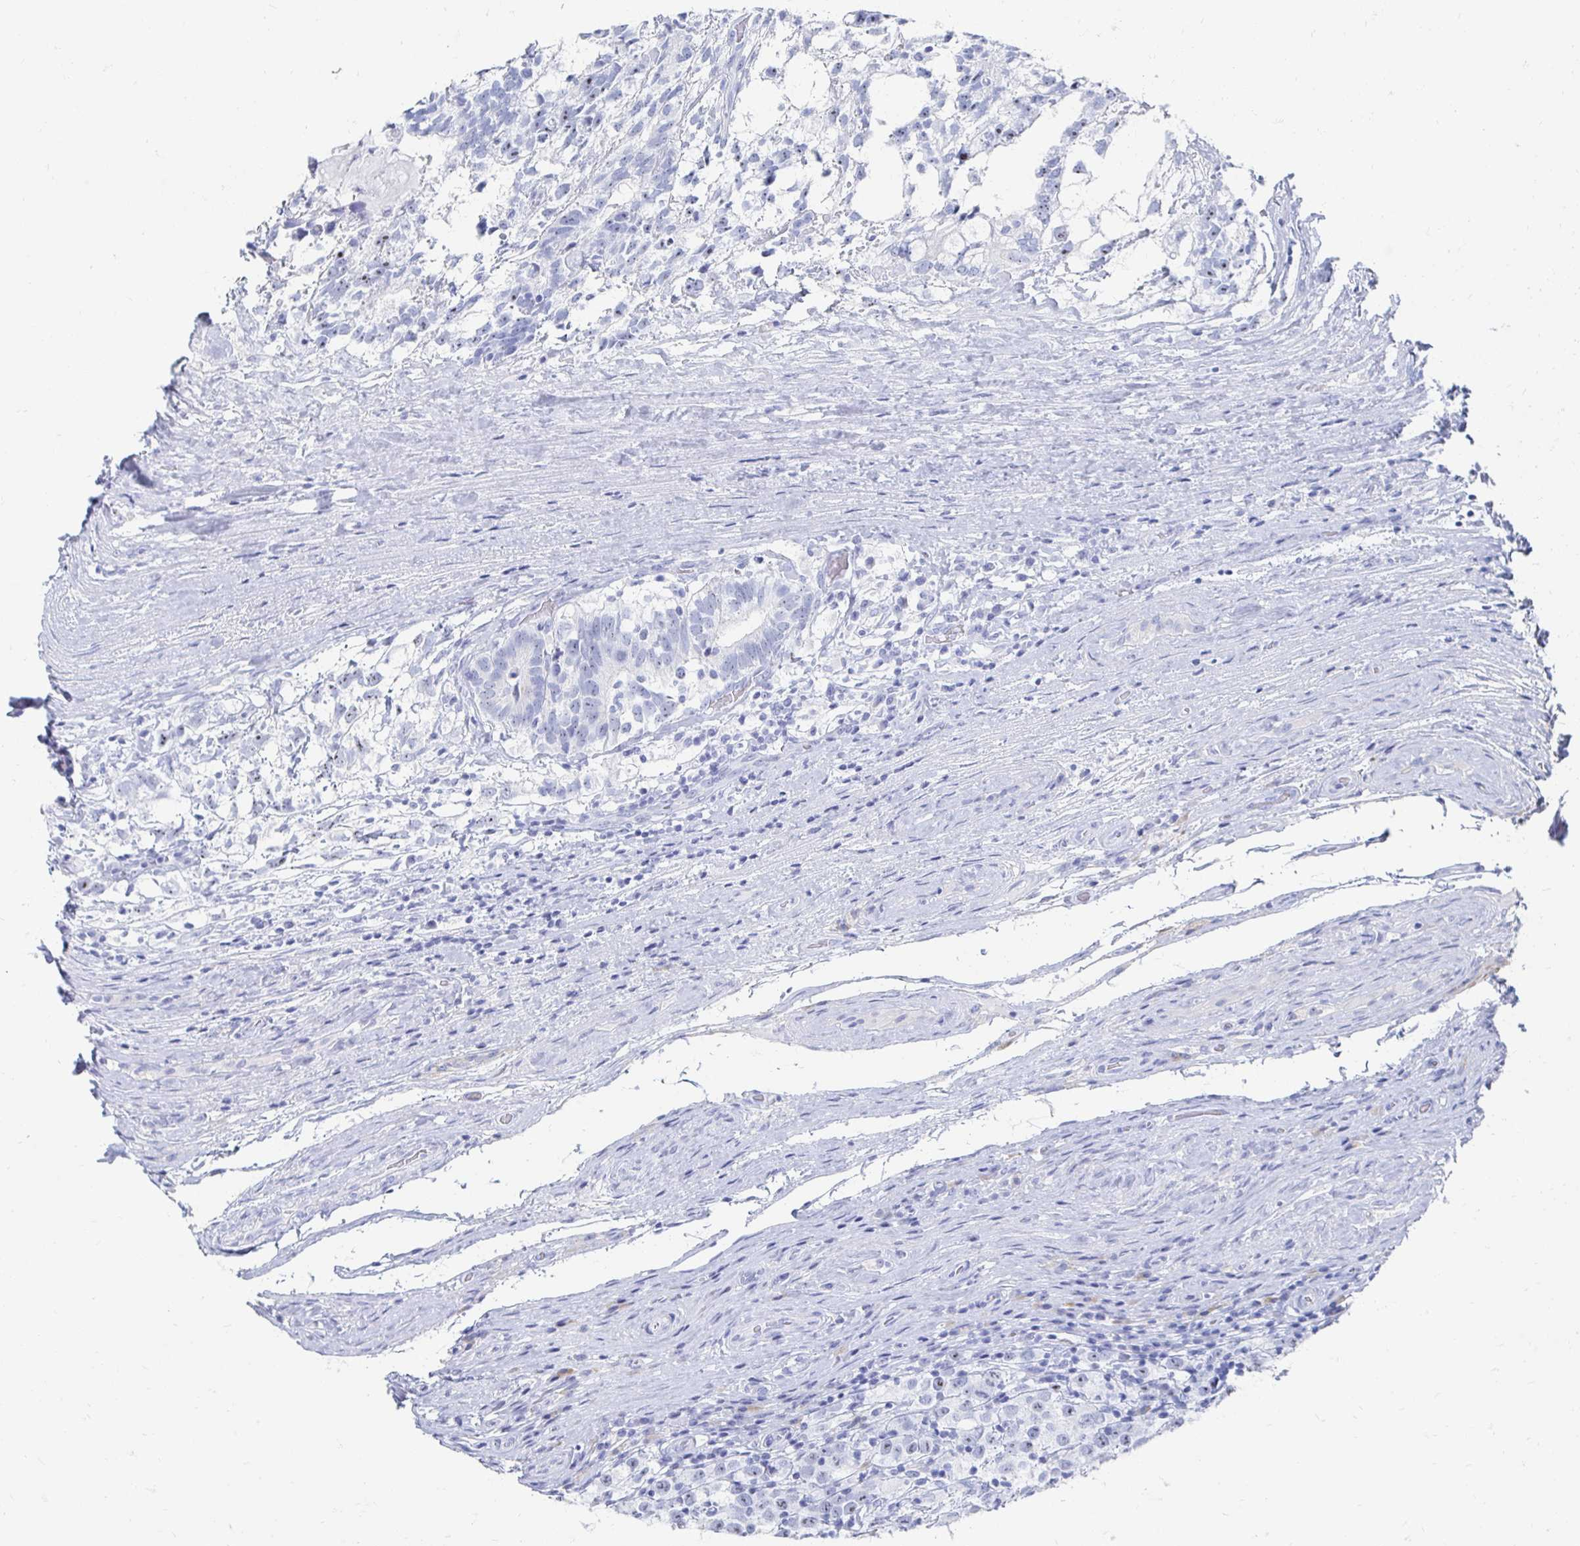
{"staining": {"intensity": "negative", "quantity": "none", "location": "none"}, "tissue": "testis cancer", "cell_type": "Tumor cells", "image_type": "cancer", "snomed": [{"axis": "morphology", "description": "Seminoma, NOS"}, {"axis": "morphology", "description": "Carcinoma, Embryonal, NOS"}, {"axis": "topography", "description": "Testis"}], "caption": "High power microscopy image of an immunohistochemistry micrograph of testis cancer, revealing no significant positivity in tumor cells.", "gene": "CST6", "patient": {"sex": "male", "age": 41}}